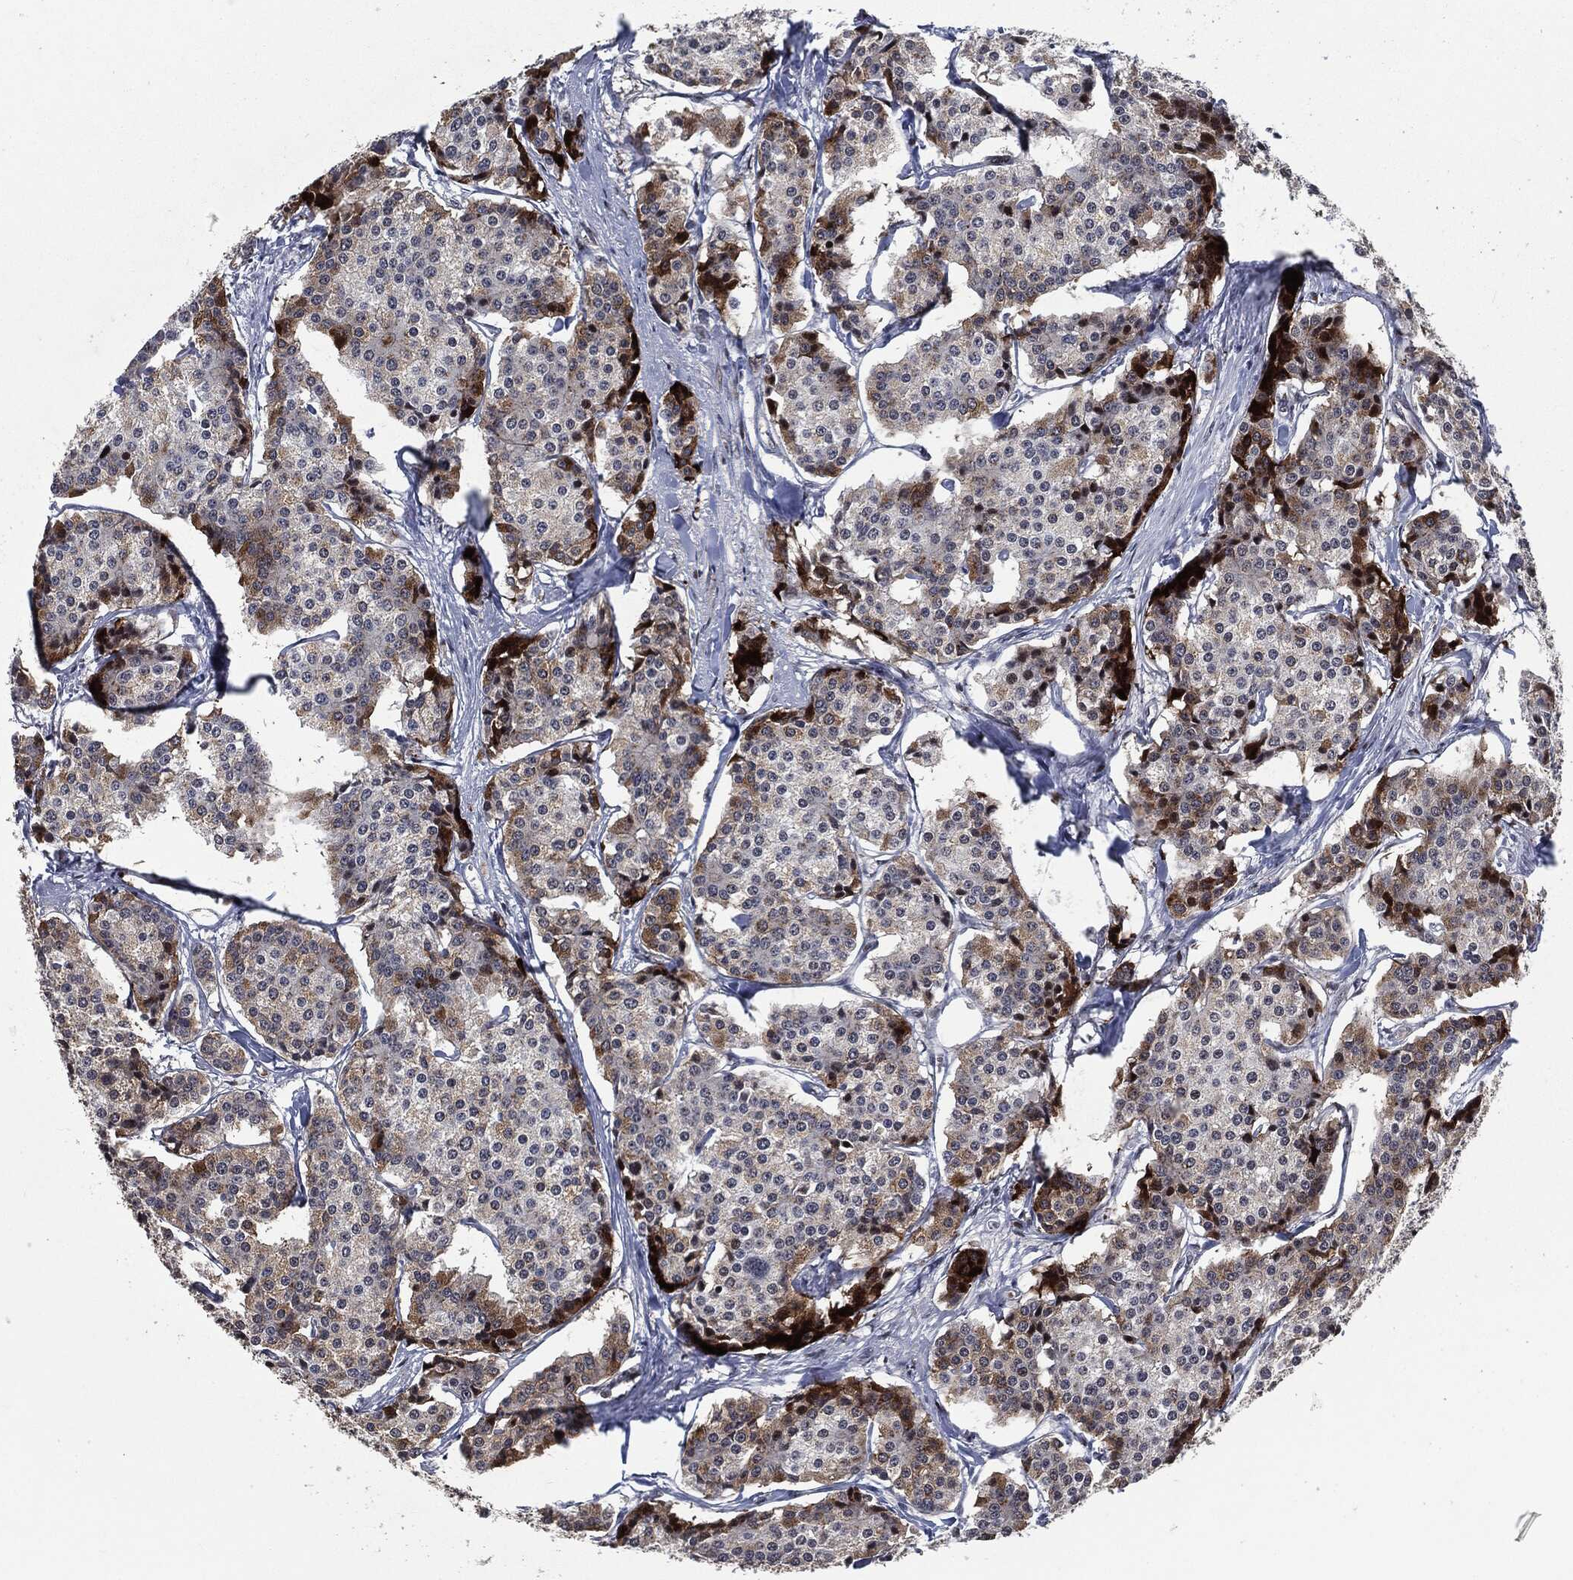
{"staining": {"intensity": "strong", "quantity": "<25%", "location": "cytoplasmic/membranous,nuclear"}, "tissue": "carcinoid", "cell_type": "Tumor cells", "image_type": "cancer", "snomed": [{"axis": "morphology", "description": "Carcinoid, malignant, NOS"}, {"axis": "topography", "description": "Small intestine"}], "caption": "Immunohistochemical staining of human carcinoid shows medium levels of strong cytoplasmic/membranous and nuclear protein staining in approximately <25% of tumor cells. (brown staining indicates protein expression, while blue staining denotes nuclei).", "gene": "AKT2", "patient": {"sex": "female", "age": 65}}